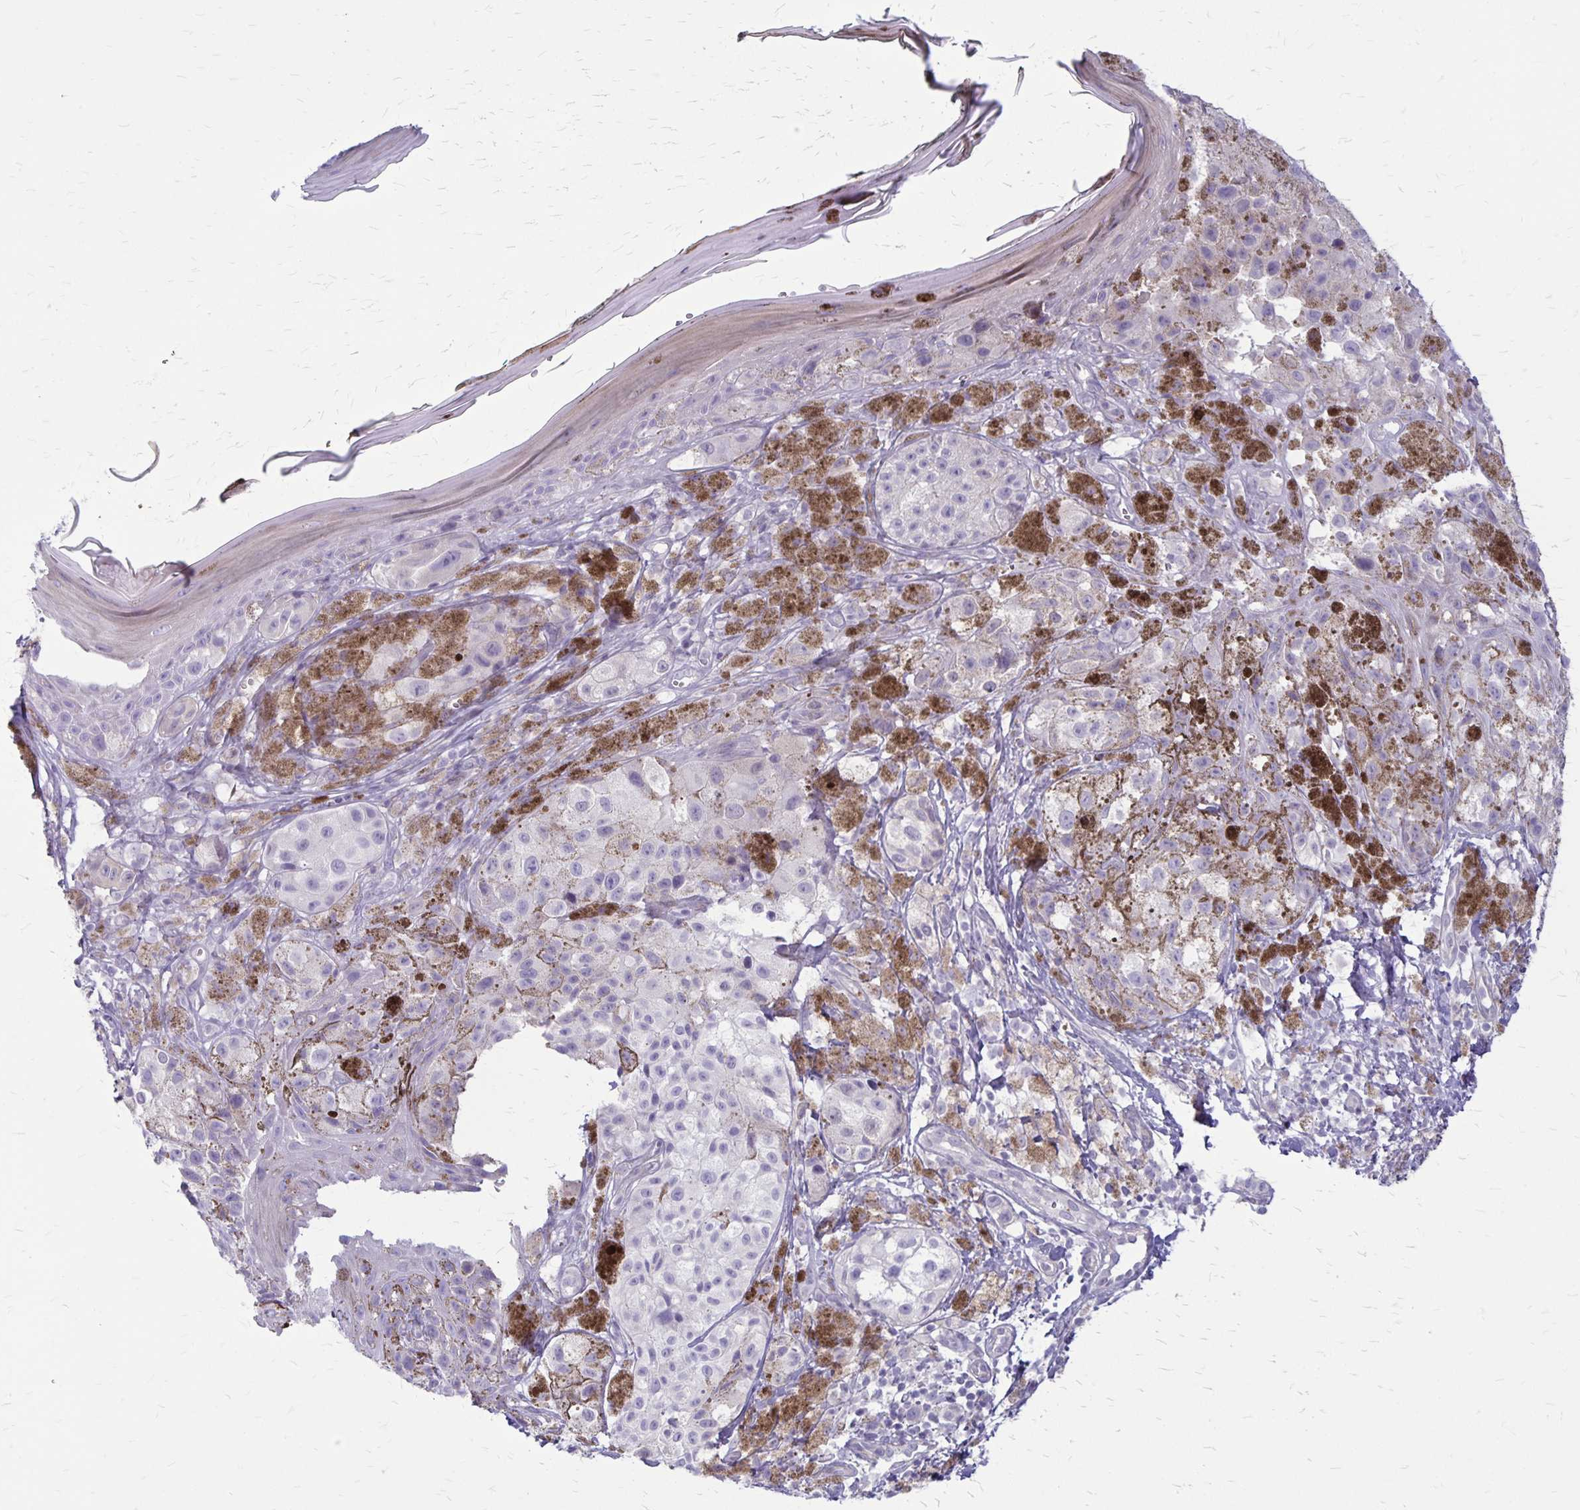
{"staining": {"intensity": "negative", "quantity": "none", "location": "none"}, "tissue": "melanoma", "cell_type": "Tumor cells", "image_type": "cancer", "snomed": [{"axis": "morphology", "description": "Malignant melanoma, NOS"}, {"axis": "topography", "description": "Skin"}], "caption": "High power microscopy photomicrograph of an immunohistochemistry (IHC) photomicrograph of melanoma, revealing no significant positivity in tumor cells. (DAB immunohistochemistry (IHC) visualized using brightfield microscopy, high magnification).", "gene": "GP9", "patient": {"sex": "male", "age": 61}}